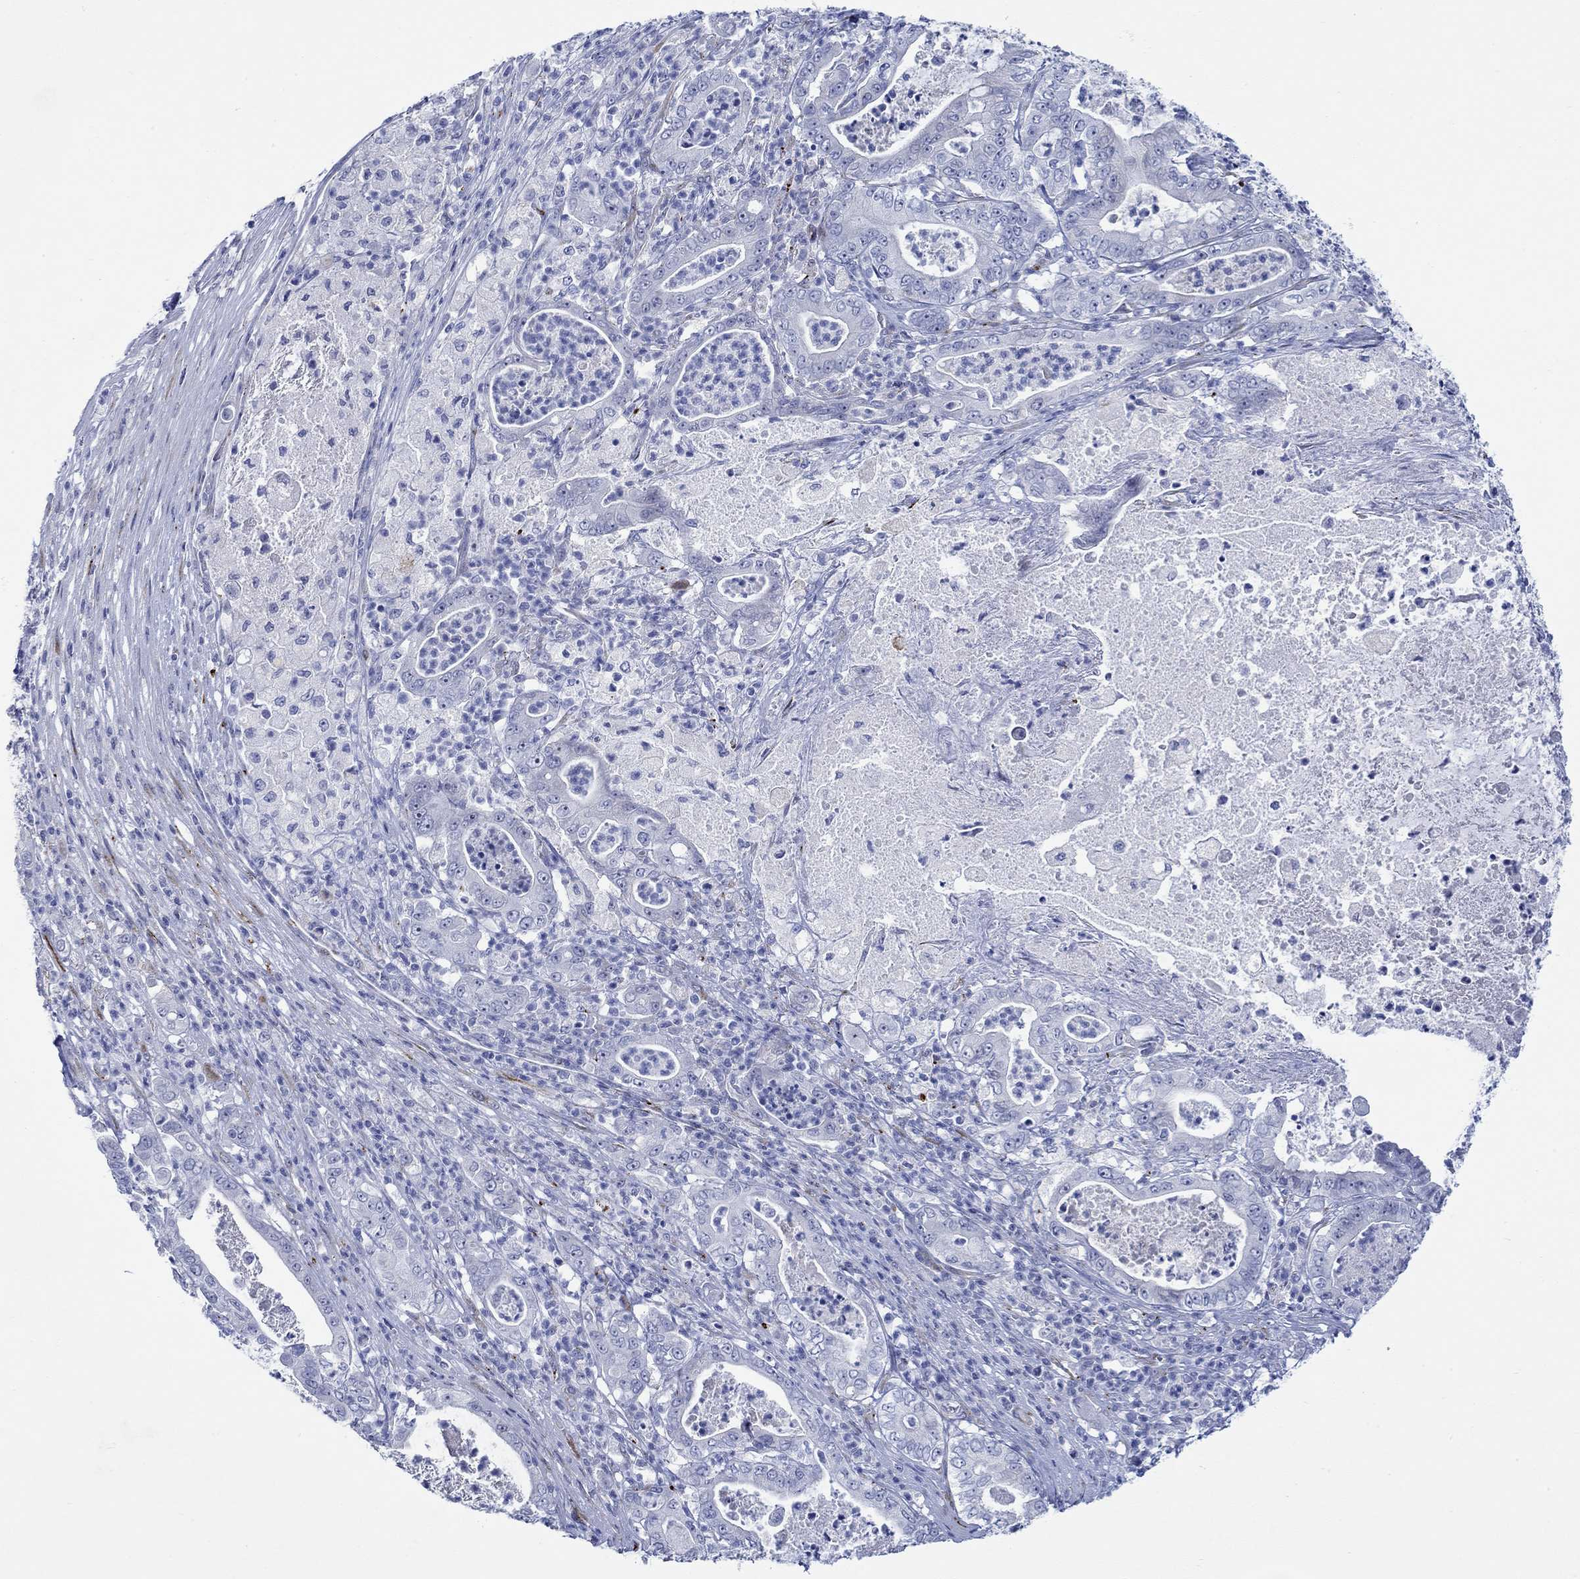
{"staining": {"intensity": "negative", "quantity": "none", "location": "none"}, "tissue": "pancreatic cancer", "cell_type": "Tumor cells", "image_type": "cancer", "snomed": [{"axis": "morphology", "description": "Adenocarcinoma, NOS"}, {"axis": "topography", "description": "Pancreas"}], "caption": "Immunohistochemistry of pancreatic adenocarcinoma demonstrates no expression in tumor cells.", "gene": "KSR2", "patient": {"sex": "male", "age": 71}}